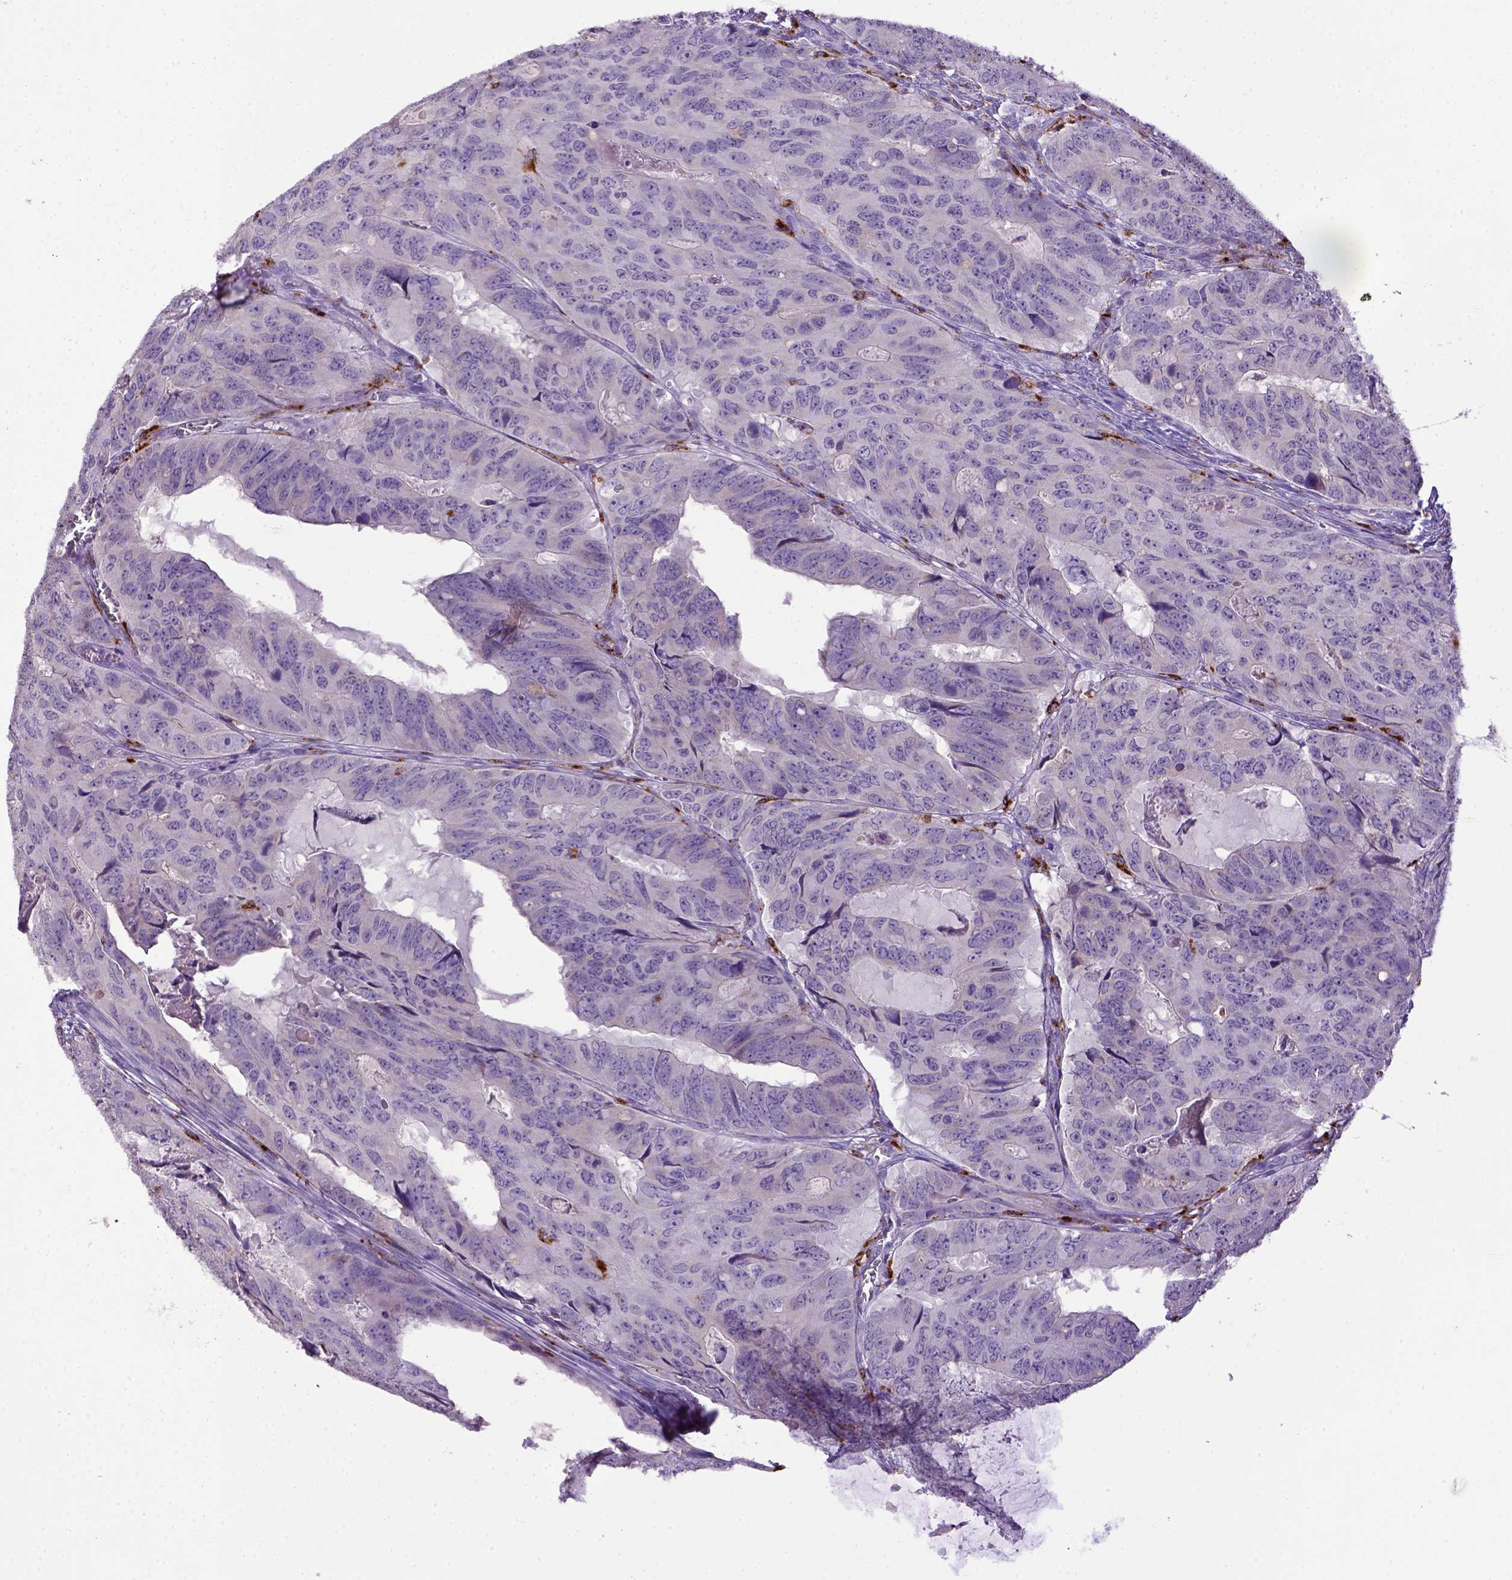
{"staining": {"intensity": "negative", "quantity": "none", "location": "none"}, "tissue": "colorectal cancer", "cell_type": "Tumor cells", "image_type": "cancer", "snomed": [{"axis": "morphology", "description": "Adenocarcinoma, NOS"}, {"axis": "topography", "description": "Colon"}], "caption": "Immunohistochemistry histopathology image of neoplastic tissue: colorectal cancer stained with DAB displays no significant protein expression in tumor cells.", "gene": "CD68", "patient": {"sex": "male", "age": 79}}